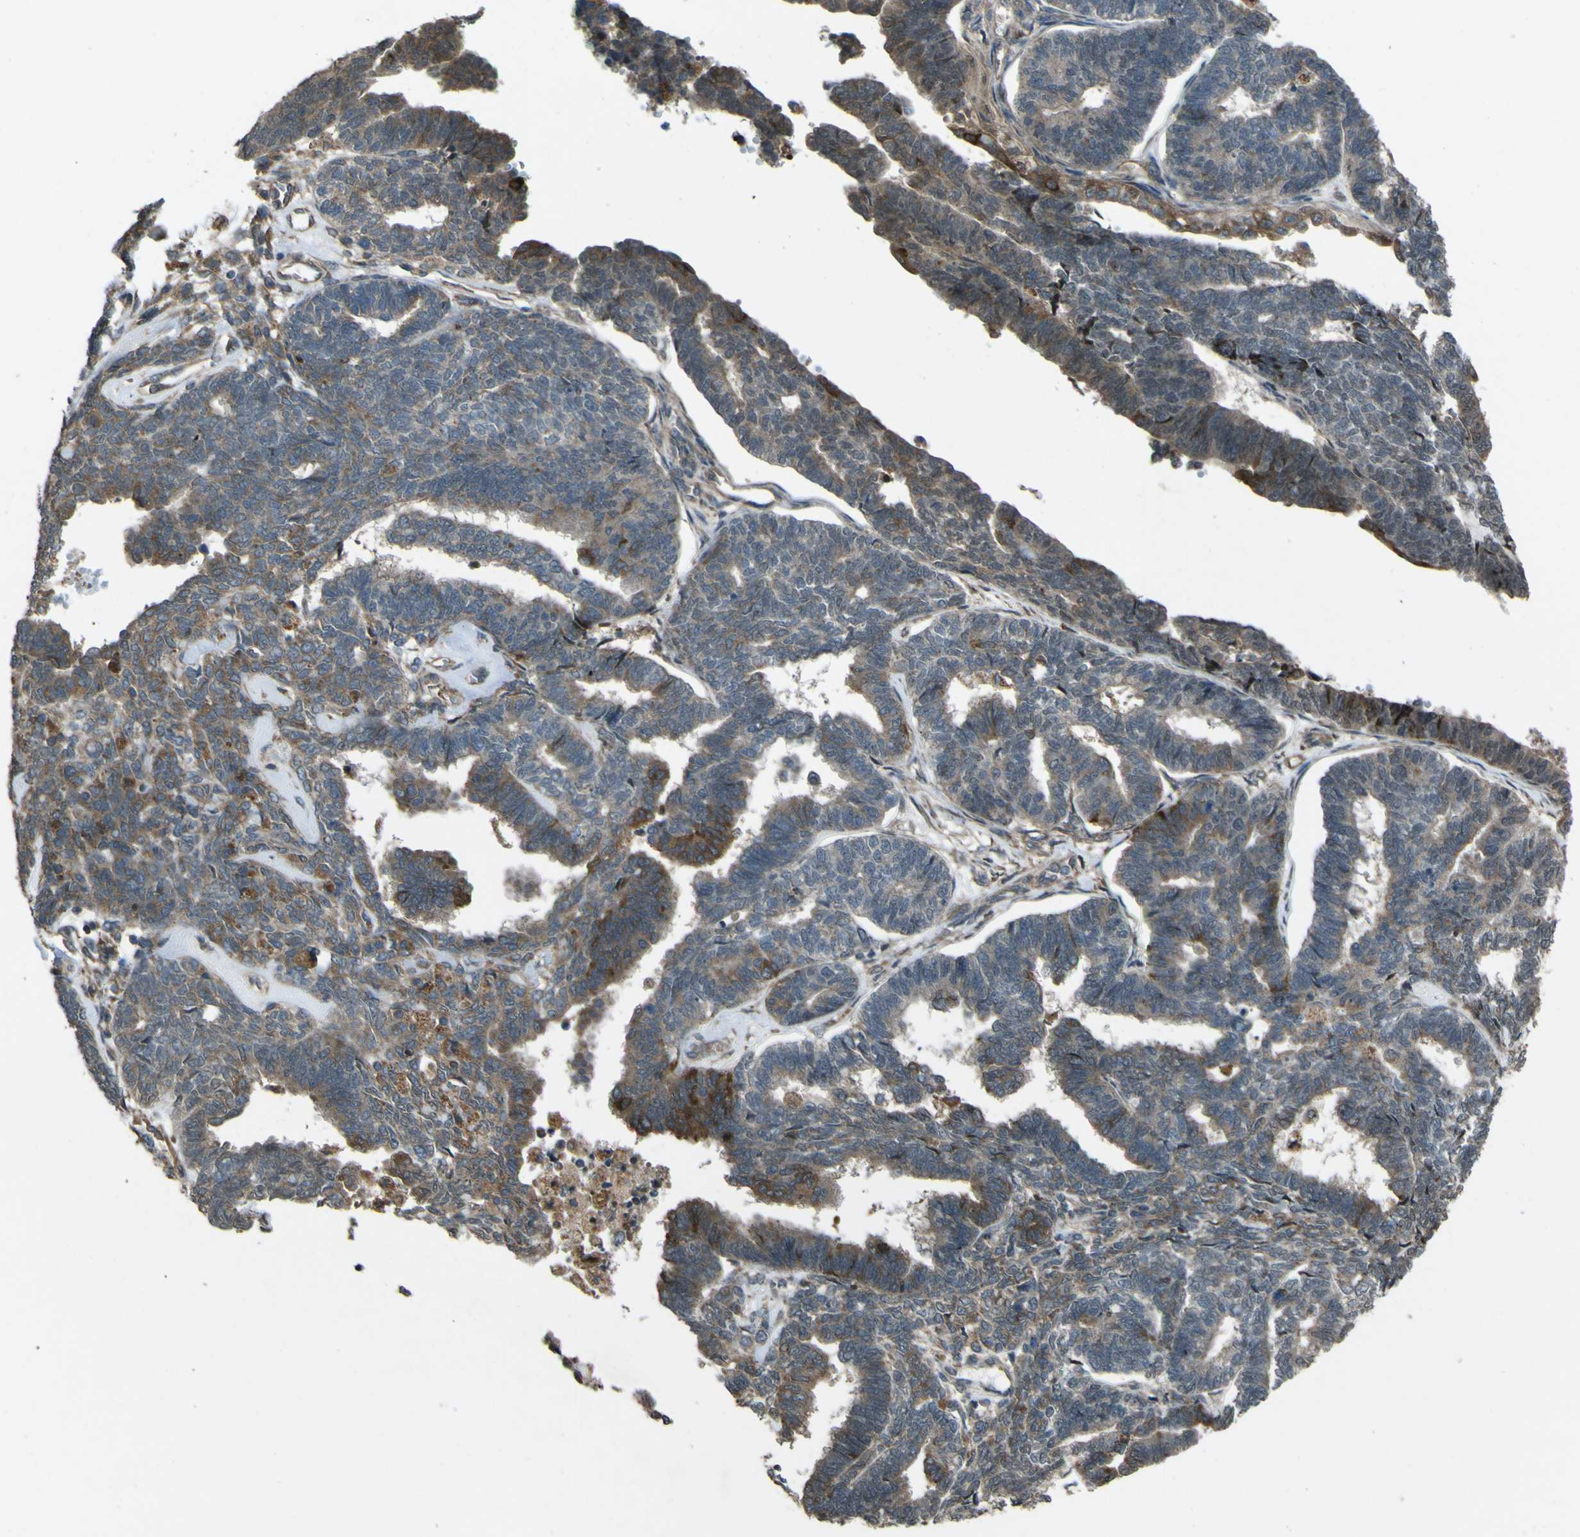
{"staining": {"intensity": "moderate", "quantity": "<25%", "location": "cytoplasmic/membranous"}, "tissue": "endometrial cancer", "cell_type": "Tumor cells", "image_type": "cancer", "snomed": [{"axis": "morphology", "description": "Adenocarcinoma, NOS"}, {"axis": "topography", "description": "Endometrium"}], "caption": "Tumor cells demonstrate low levels of moderate cytoplasmic/membranous positivity in about <25% of cells in human adenocarcinoma (endometrial). (Brightfield microscopy of DAB IHC at high magnification).", "gene": "NAALADL2", "patient": {"sex": "female", "age": 70}}